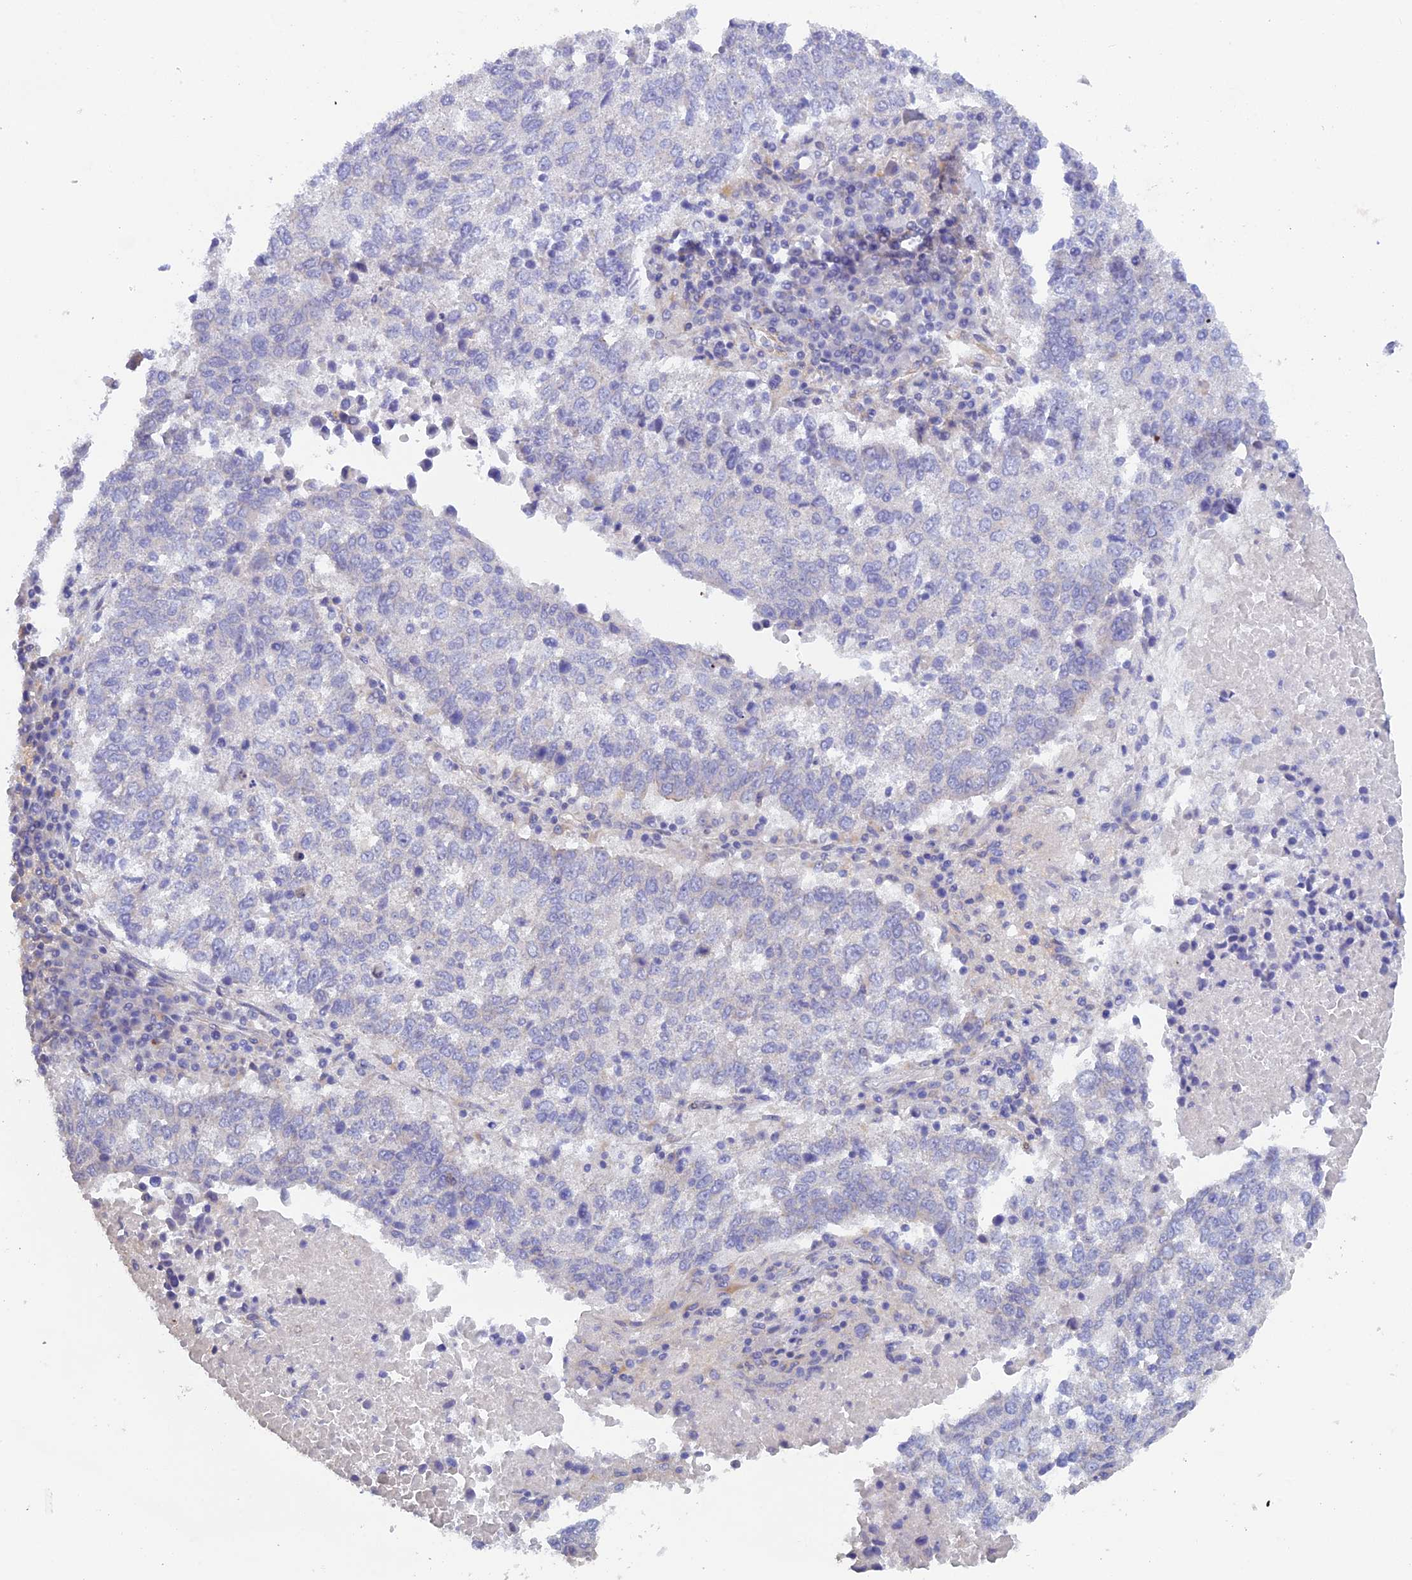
{"staining": {"intensity": "negative", "quantity": "none", "location": "none"}, "tissue": "lung cancer", "cell_type": "Tumor cells", "image_type": "cancer", "snomed": [{"axis": "morphology", "description": "Squamous cell carcinoma, NOS"}, {"axis": "topography", "description": "Lung"}], "caption": "DAB (3,3'-diaminobenzidine) immunohistochemical staining of lung cancer (squamous cell carcinoma) reveals no significant positivity in tumor cells.", "gene": "FZR1", "patient": {"sex": "male", "age": 73}}